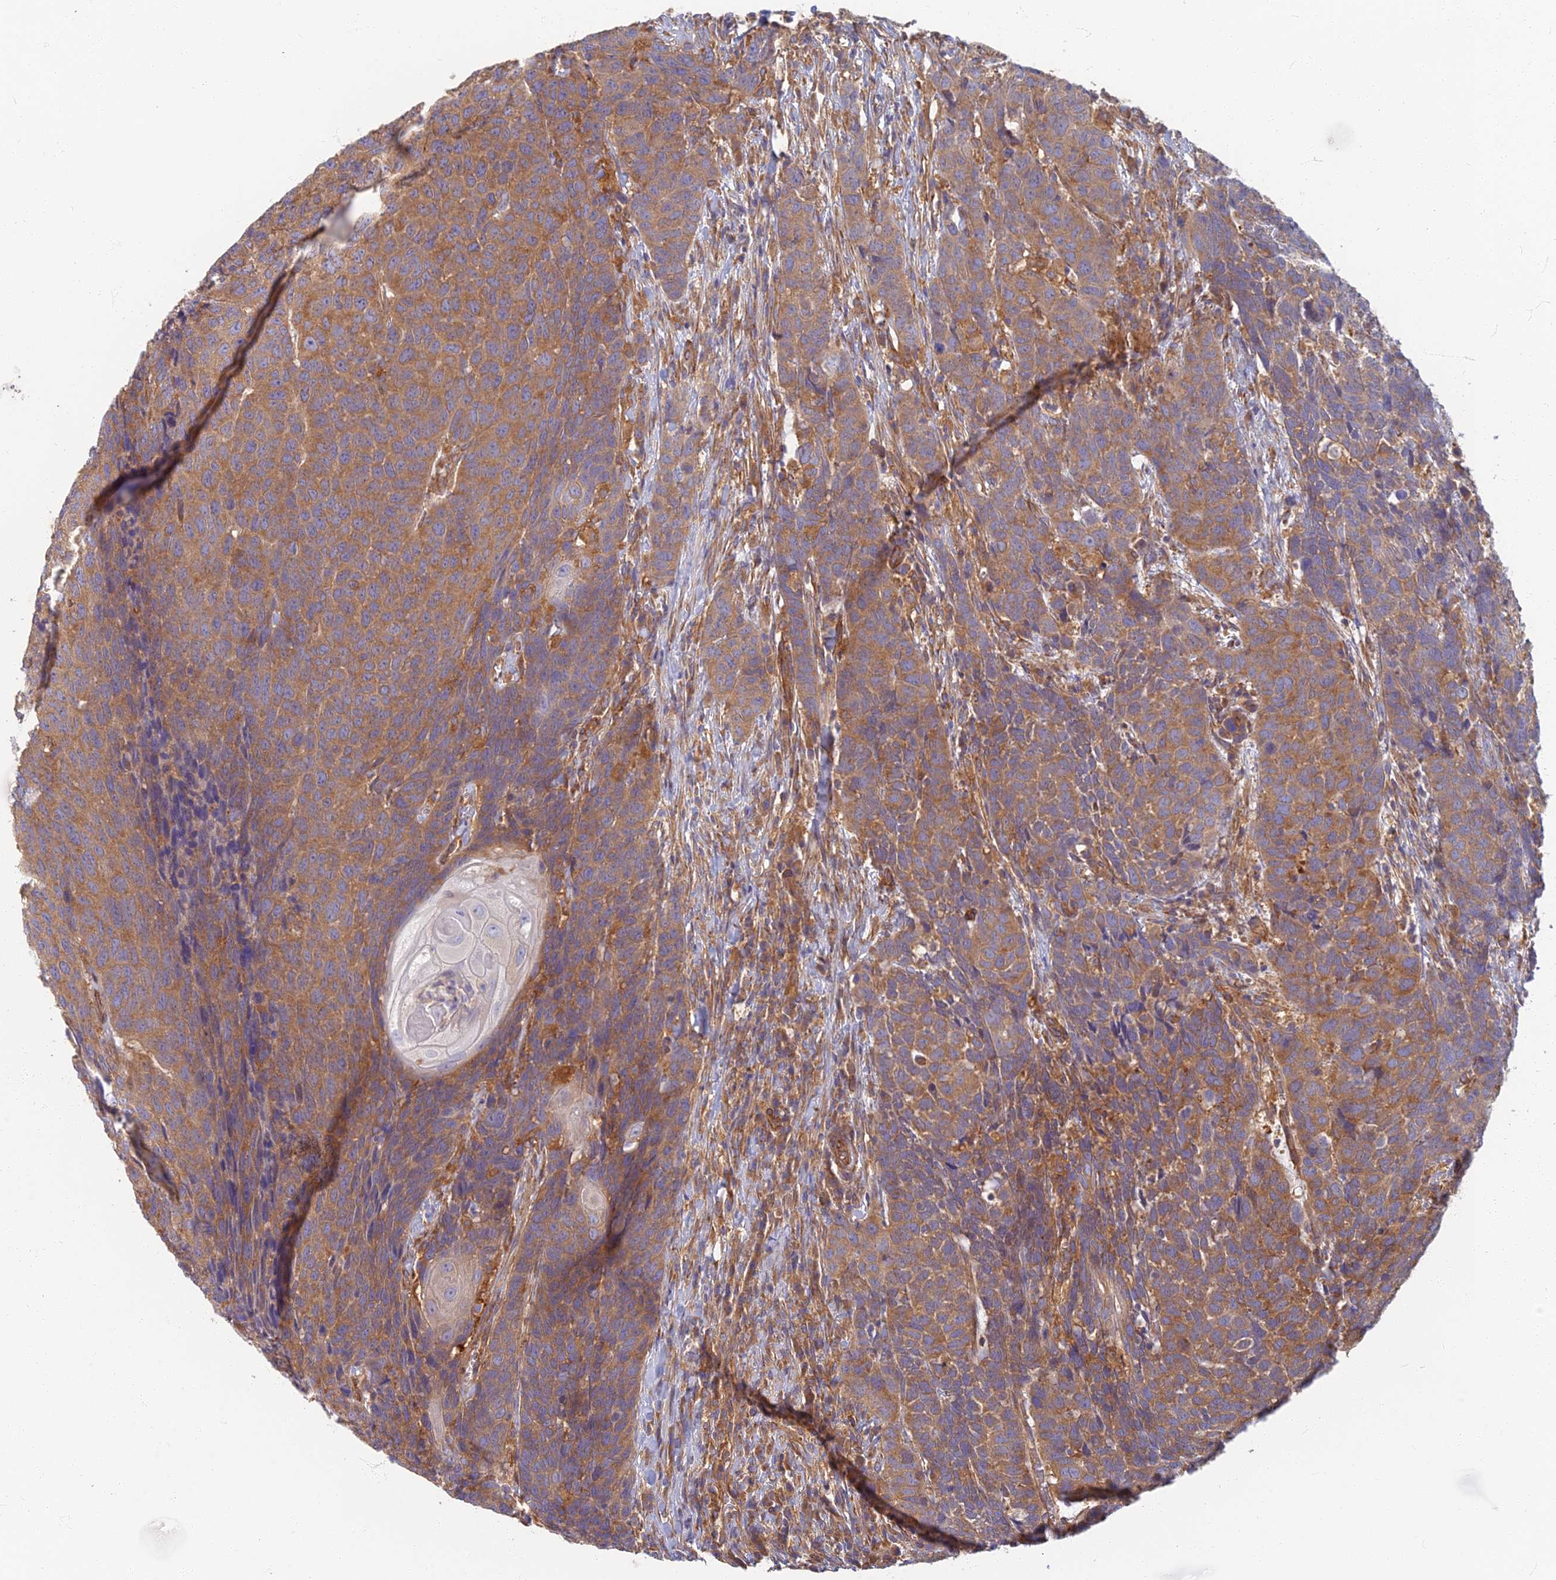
{"staining": {"intensity": "moderate", "quantity": ">75%", "location": "cytoplasmic/membranous"}, "tissue": "head and neck cancer", "cell_type": "Tumor cells", "image_type": "cancer", "snomed": [{"axis": "morphology", "description": "Squamous cell carcinoma, NOS"}, {"axis": "topography", "description": "Head-Neck"}], "caption": "Squamous cell carcinoma (head and neck) stained for a protein (brown) exhibits moderate cytoplasmic/membranous positive expression in approximately >75% of tumor cells.", "gene": "RBSN", "patient": {"sex": "male", "age": 66}}